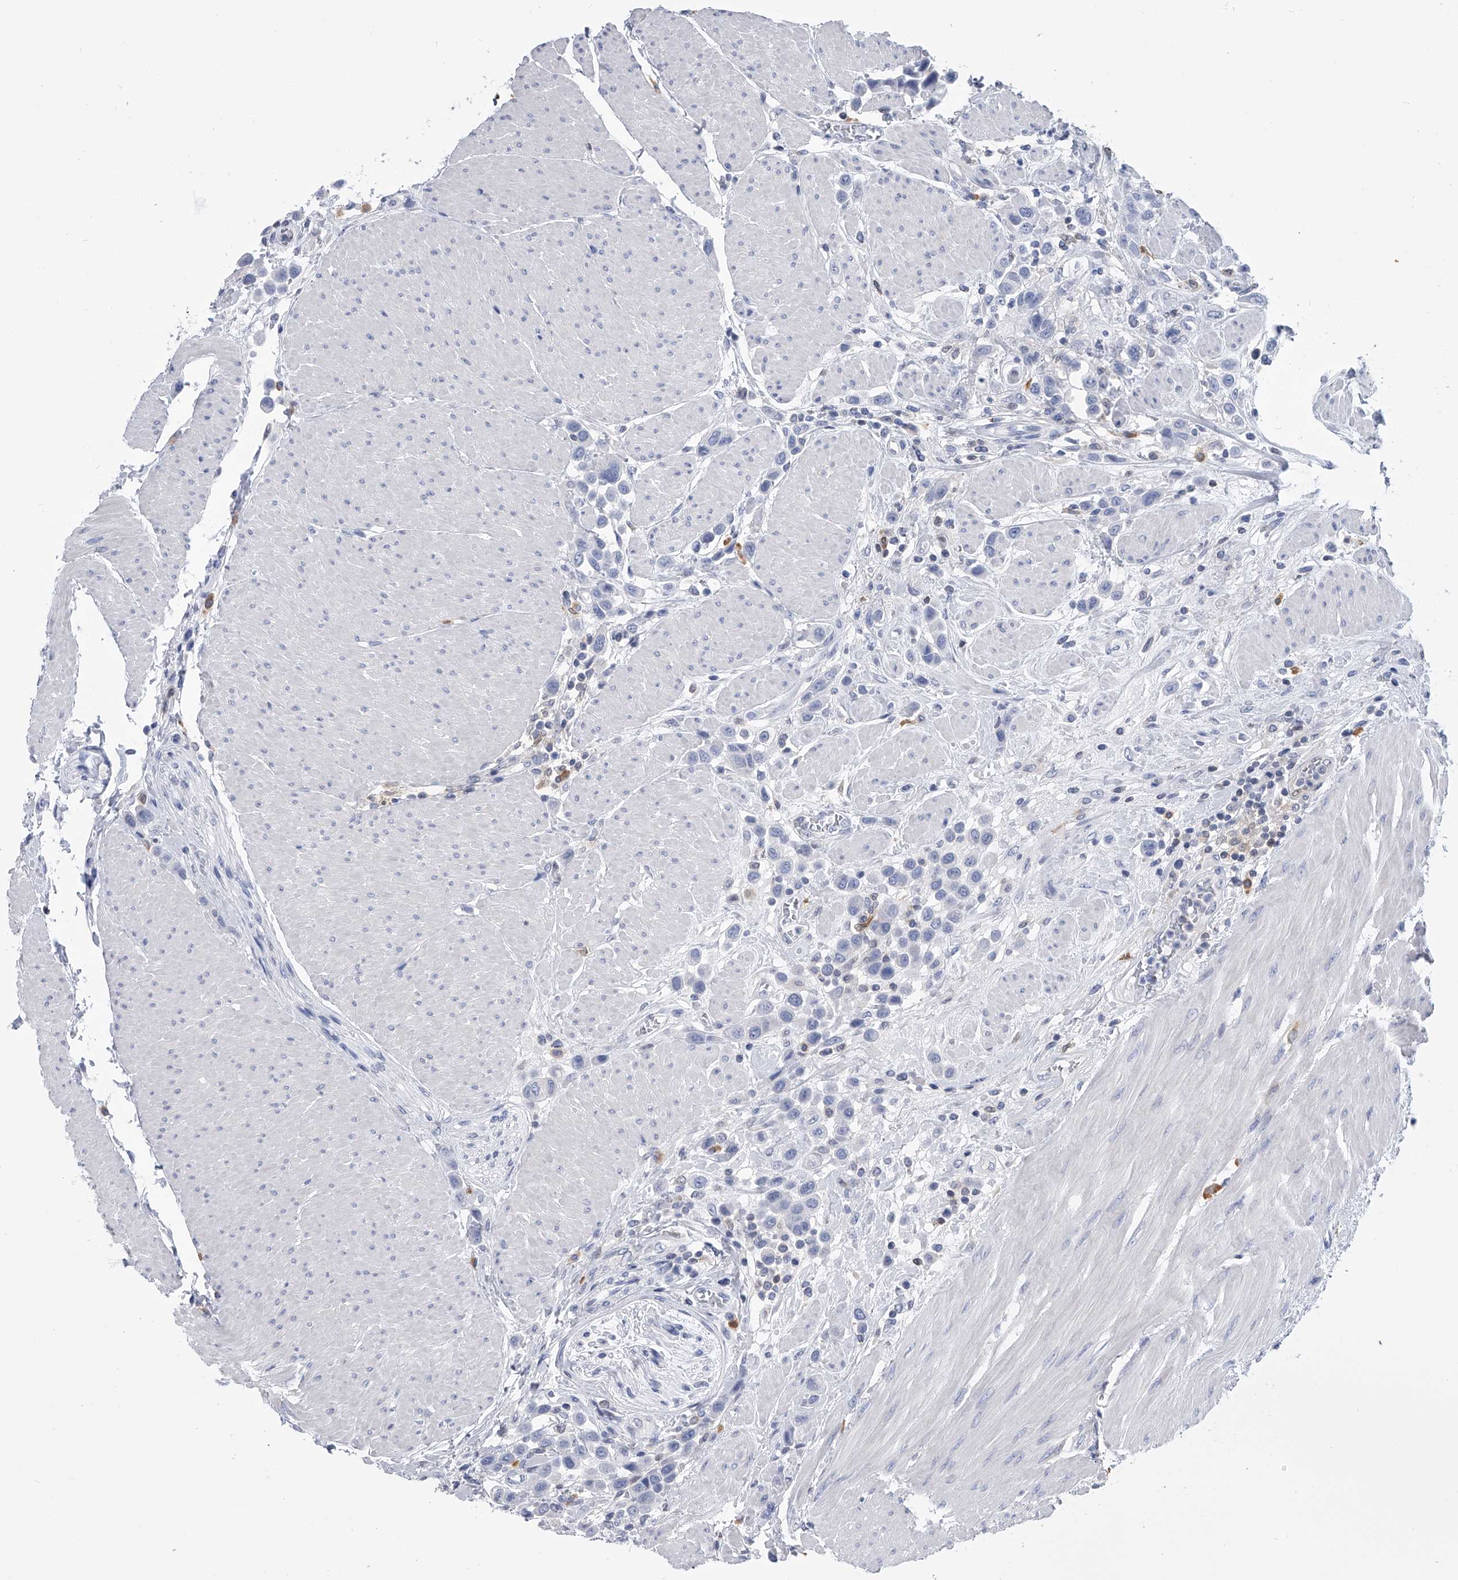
{"staining": {"intensity": "negative", "quantity": "none", "location": "none"}, "tissue": "urothelial cancer", "cell_type": "Tumor cells", "image_type": "cancer", "snomed": [{"axis": "morphology", "description": "Urothelial carcinoma, High grade"}, {"axis": "topography", "description": "Urinary bladder"}], "caption": "Image shows no protein positivity in tumor cells of urothelial cancer tissue. (DAB immunohistochemistry (IHC) visualized using brightfield microscopy, high magnification).", "gene": "SERPINB9", "patient": {"sex": "male", "age": 50}}